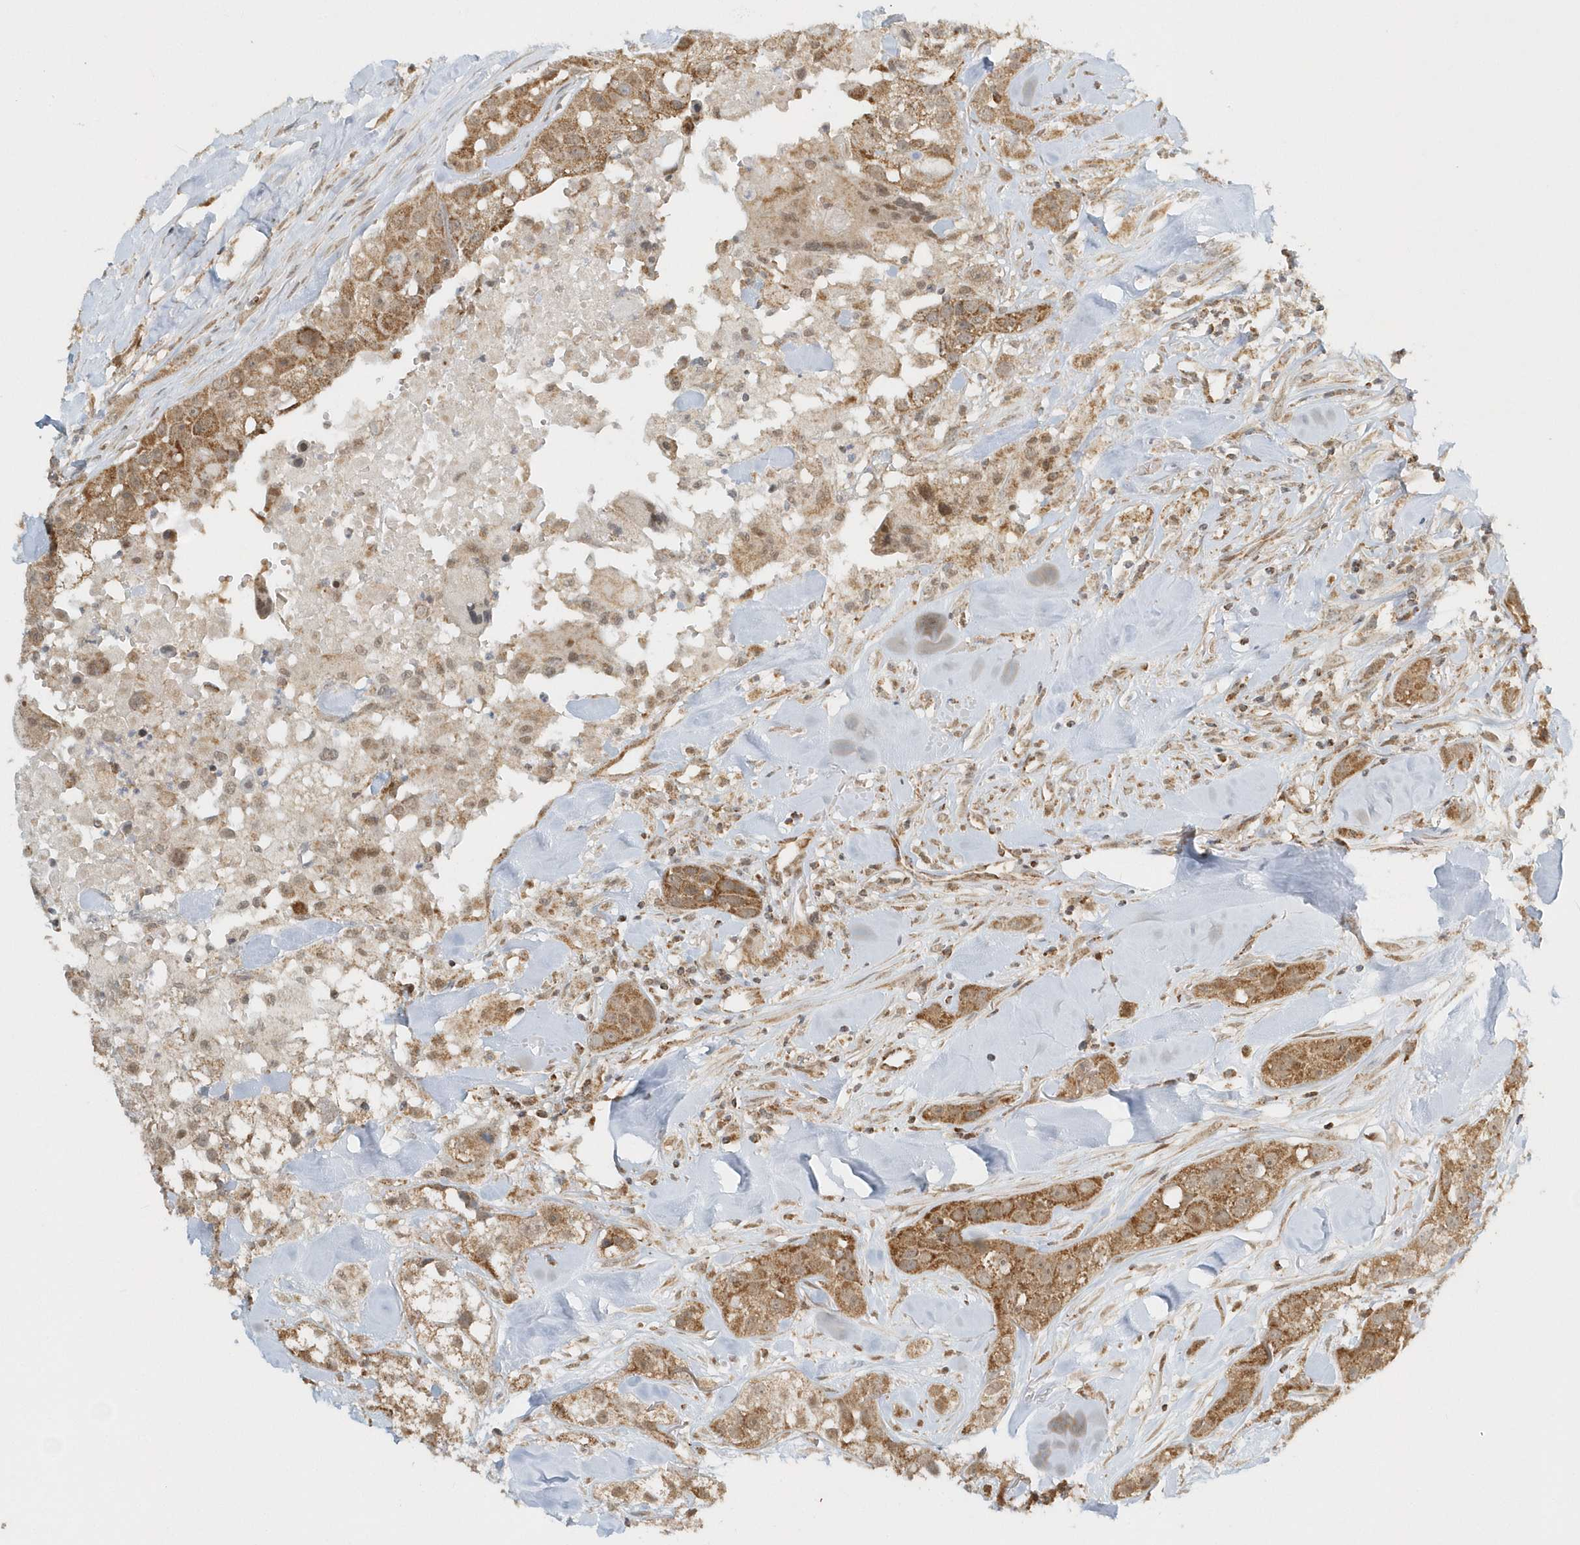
{"staining": {"intensity": "strong", "quantity": ">75%", "location": "cytoplasmic/membranous"}, "tissue": "head and neck cancer", "cell_type": "Tumor cells", "image_type": "cancer", "snomed": [{"axis": "morphology", "description": "Normal tissue, NOS"}, {"axis": "morphology", "description": "Squamous cell carcinoma, NOS"}, {"axis": "topography", "description": "Skeletal muscle"}, {"axis": "topography", "description": "Head-Neck"}], "caption": "High-power microscopy captured an immunohistochemistry image of squamous cell carcinoma (head and neck), revealing strong cytoplasmic/membranous positivity in approximately >75% of tumor cells.", "gene": "PSMD6", "patient": {"sex": "male", "age": 51}}